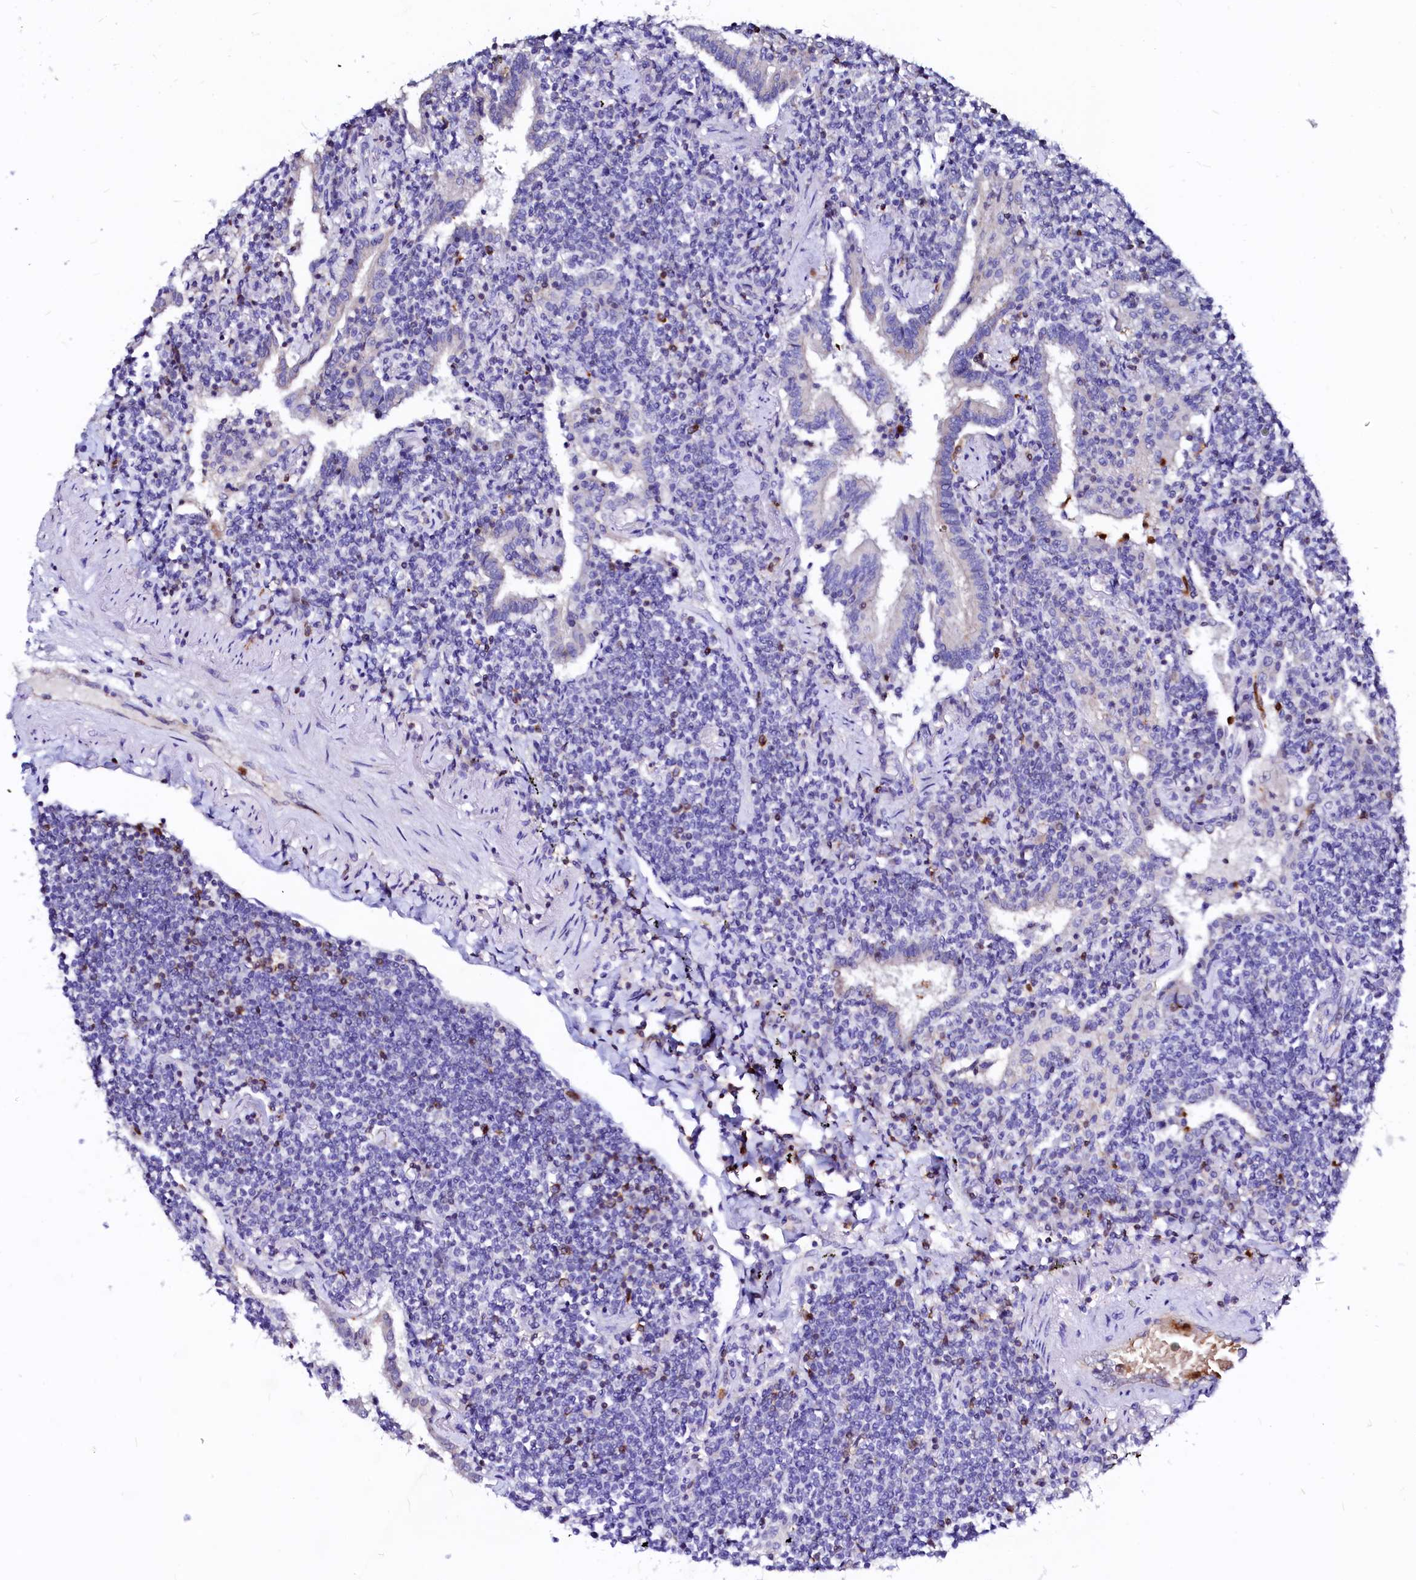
{"staining": {"intensity": "negative", "quantity": "none", "location": "none"}, "tissue": "lymphoma", "cell_type": "Tumor cells", "image_type": "cancer", "snomed": [{"axis": "morphology", "description": "Malignant lymphoma, non-Hodgkin's type, Low grade"}, {"axis": "topography", "description": "Lung"}], "caption": "DAB (3,3'-diaminobenzidine) immunohistochemical staining of lymphoma demonstrates no significant expression in tumor cells.", "gene": "RAB27A", "patient": {"sex": "female", "age": 71}}